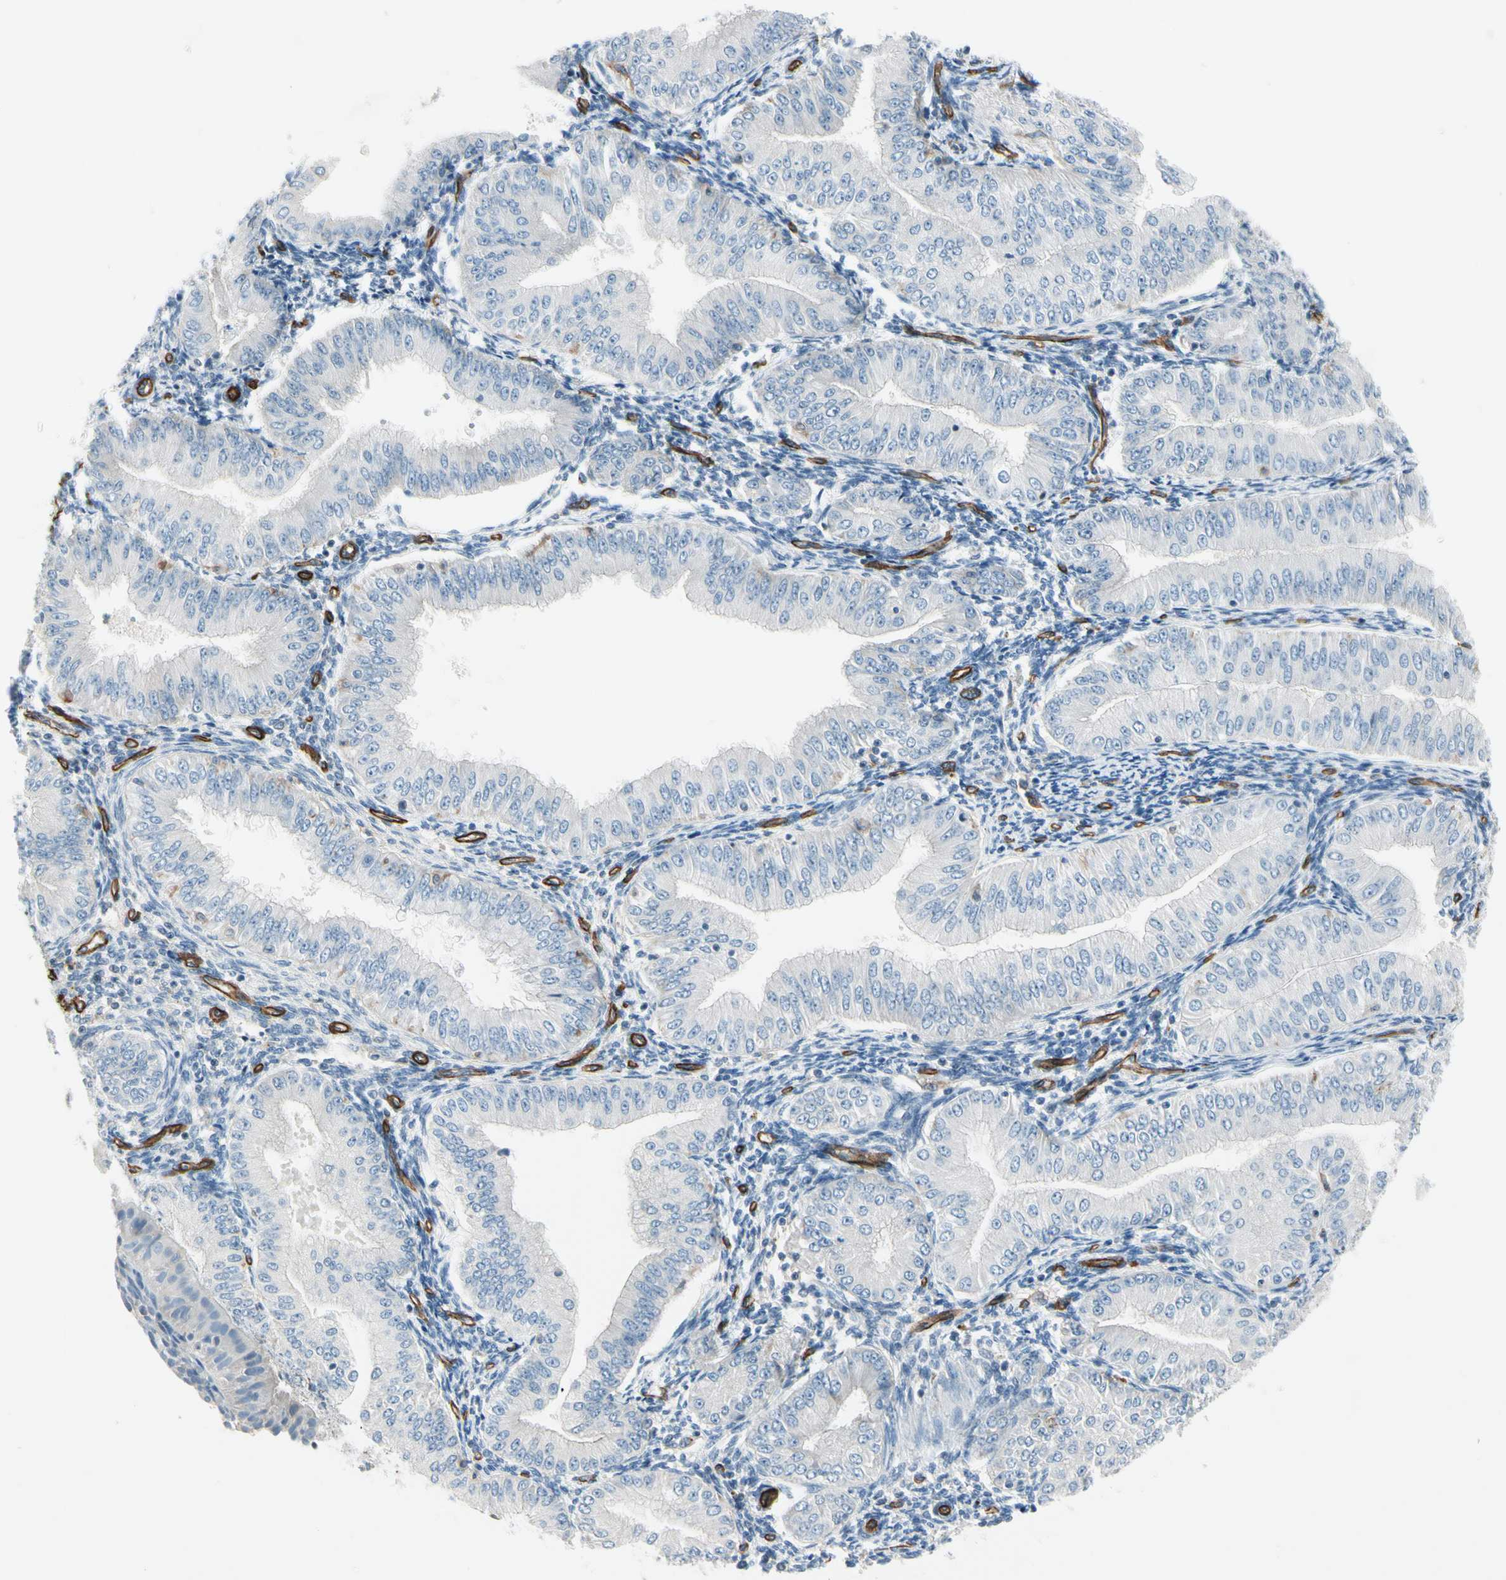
{"staining": {"intensity": "negative", "quantity": "none", "location": "none"}, "tissue": "endometrial cancer", "cell_type": "Tumor cells", "image_type": "cancer", "snomed": [{"axis": "morphology", "description": "Normal tissue, NOS"}, {"axis": "morphology", "description": "Adenocarcinoma, NOS"}, {"axis": "topography", "description": "Endometrium"}], "caption": "High power microscopy image of an immunohistochemistry (IHC) histopathology image of endometrial cancer, revealing no significant expression in tumor cells.", "gene": "CD93", "patient": {"sex": "female", "age": 53}}